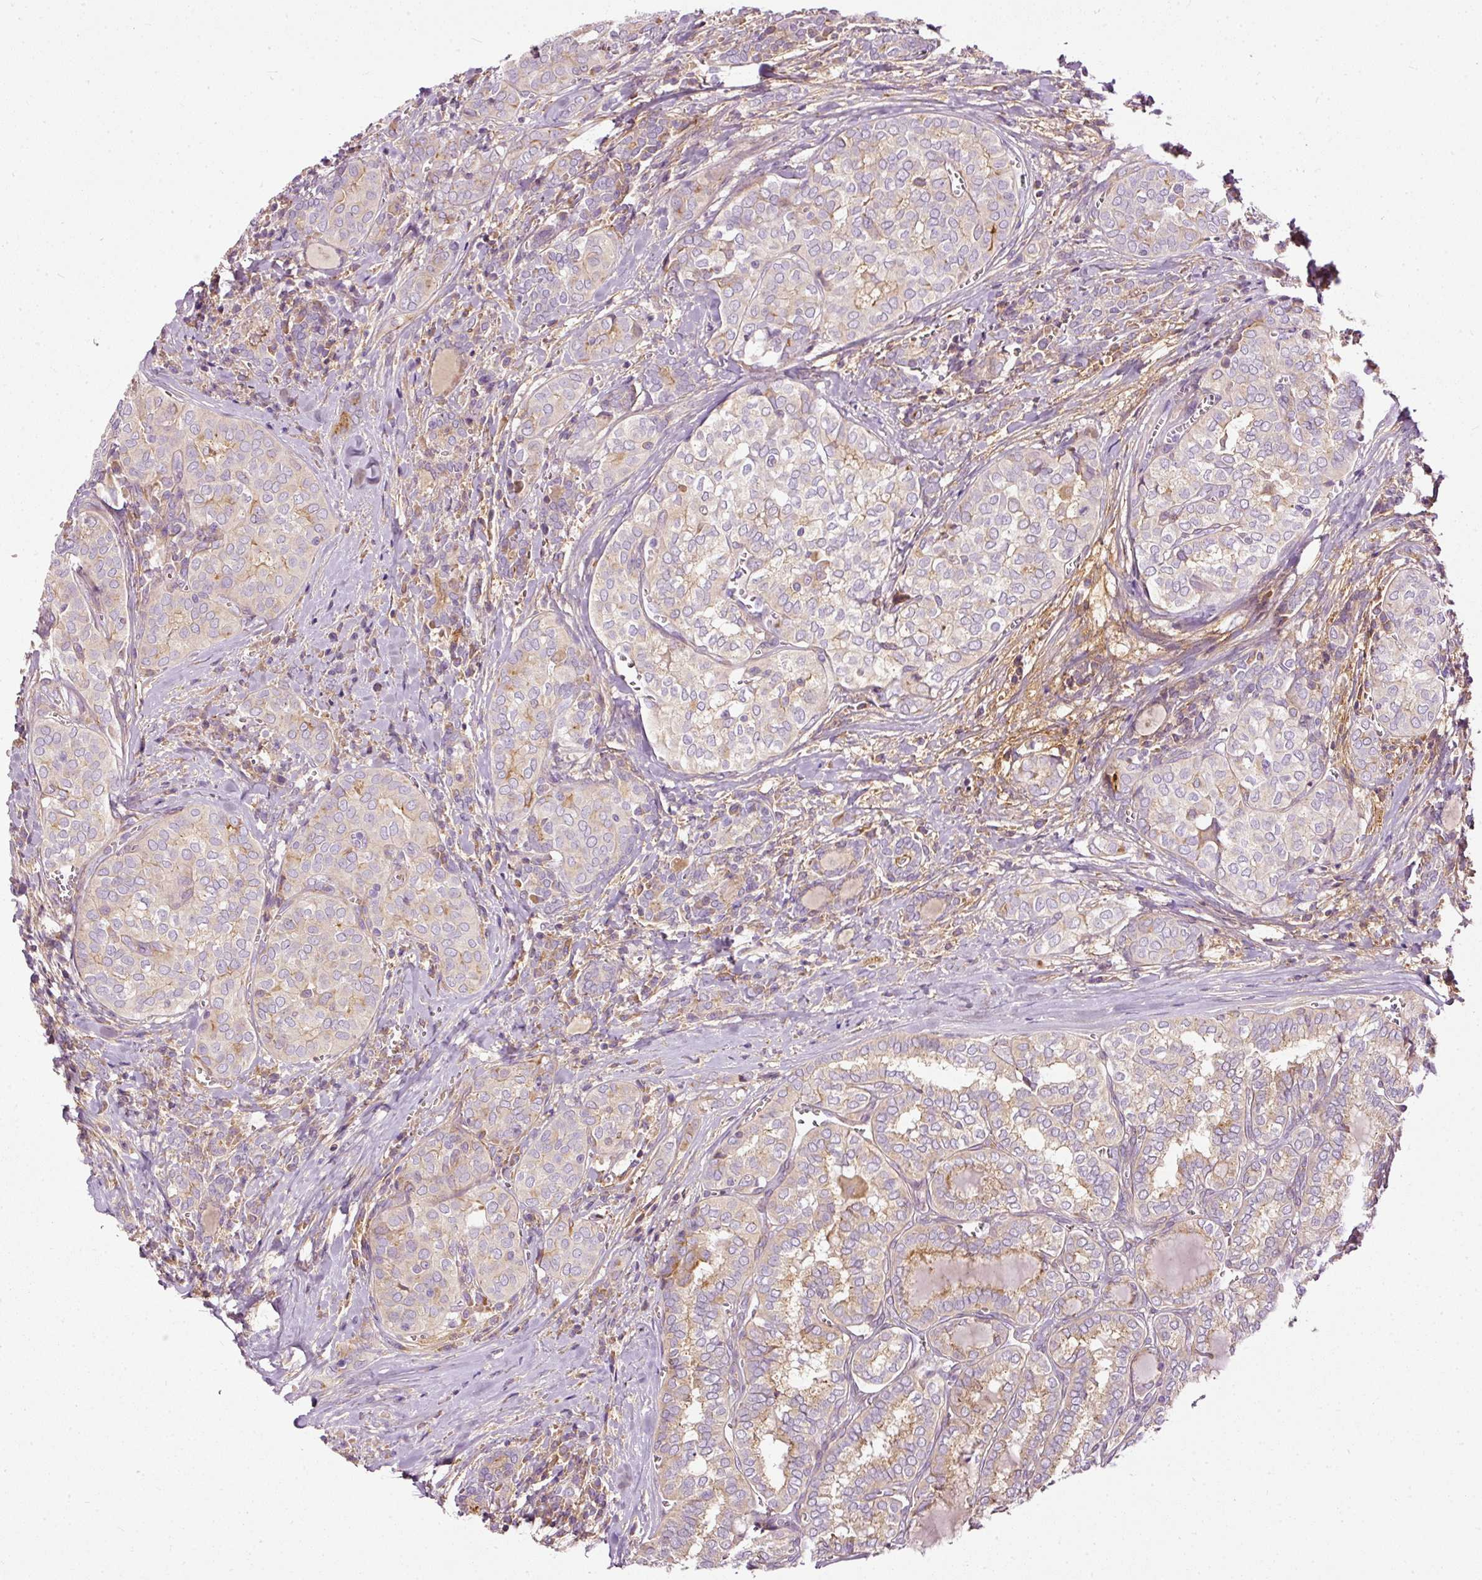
{"staining": {"intensity": "weak", "quantity": "<25%", "location": "cytoplasmic/membranous"}, "tissue": "thyroid cancer", "cell_type": "Tumor cells", "image_type": "cancer", "snomed": [{"axis": "morphology", "description": "Papillary adenocarcinoma, NOS"}, {"axis": "topography", "description": "Thyroid gland"}], "caption": "Protein analysis of papillary adenocarcinoma (thyroid) shows no significant staining in tumor cells.", "gene": "PAQR9", "patient": {"sex": "female", "age": 30}}